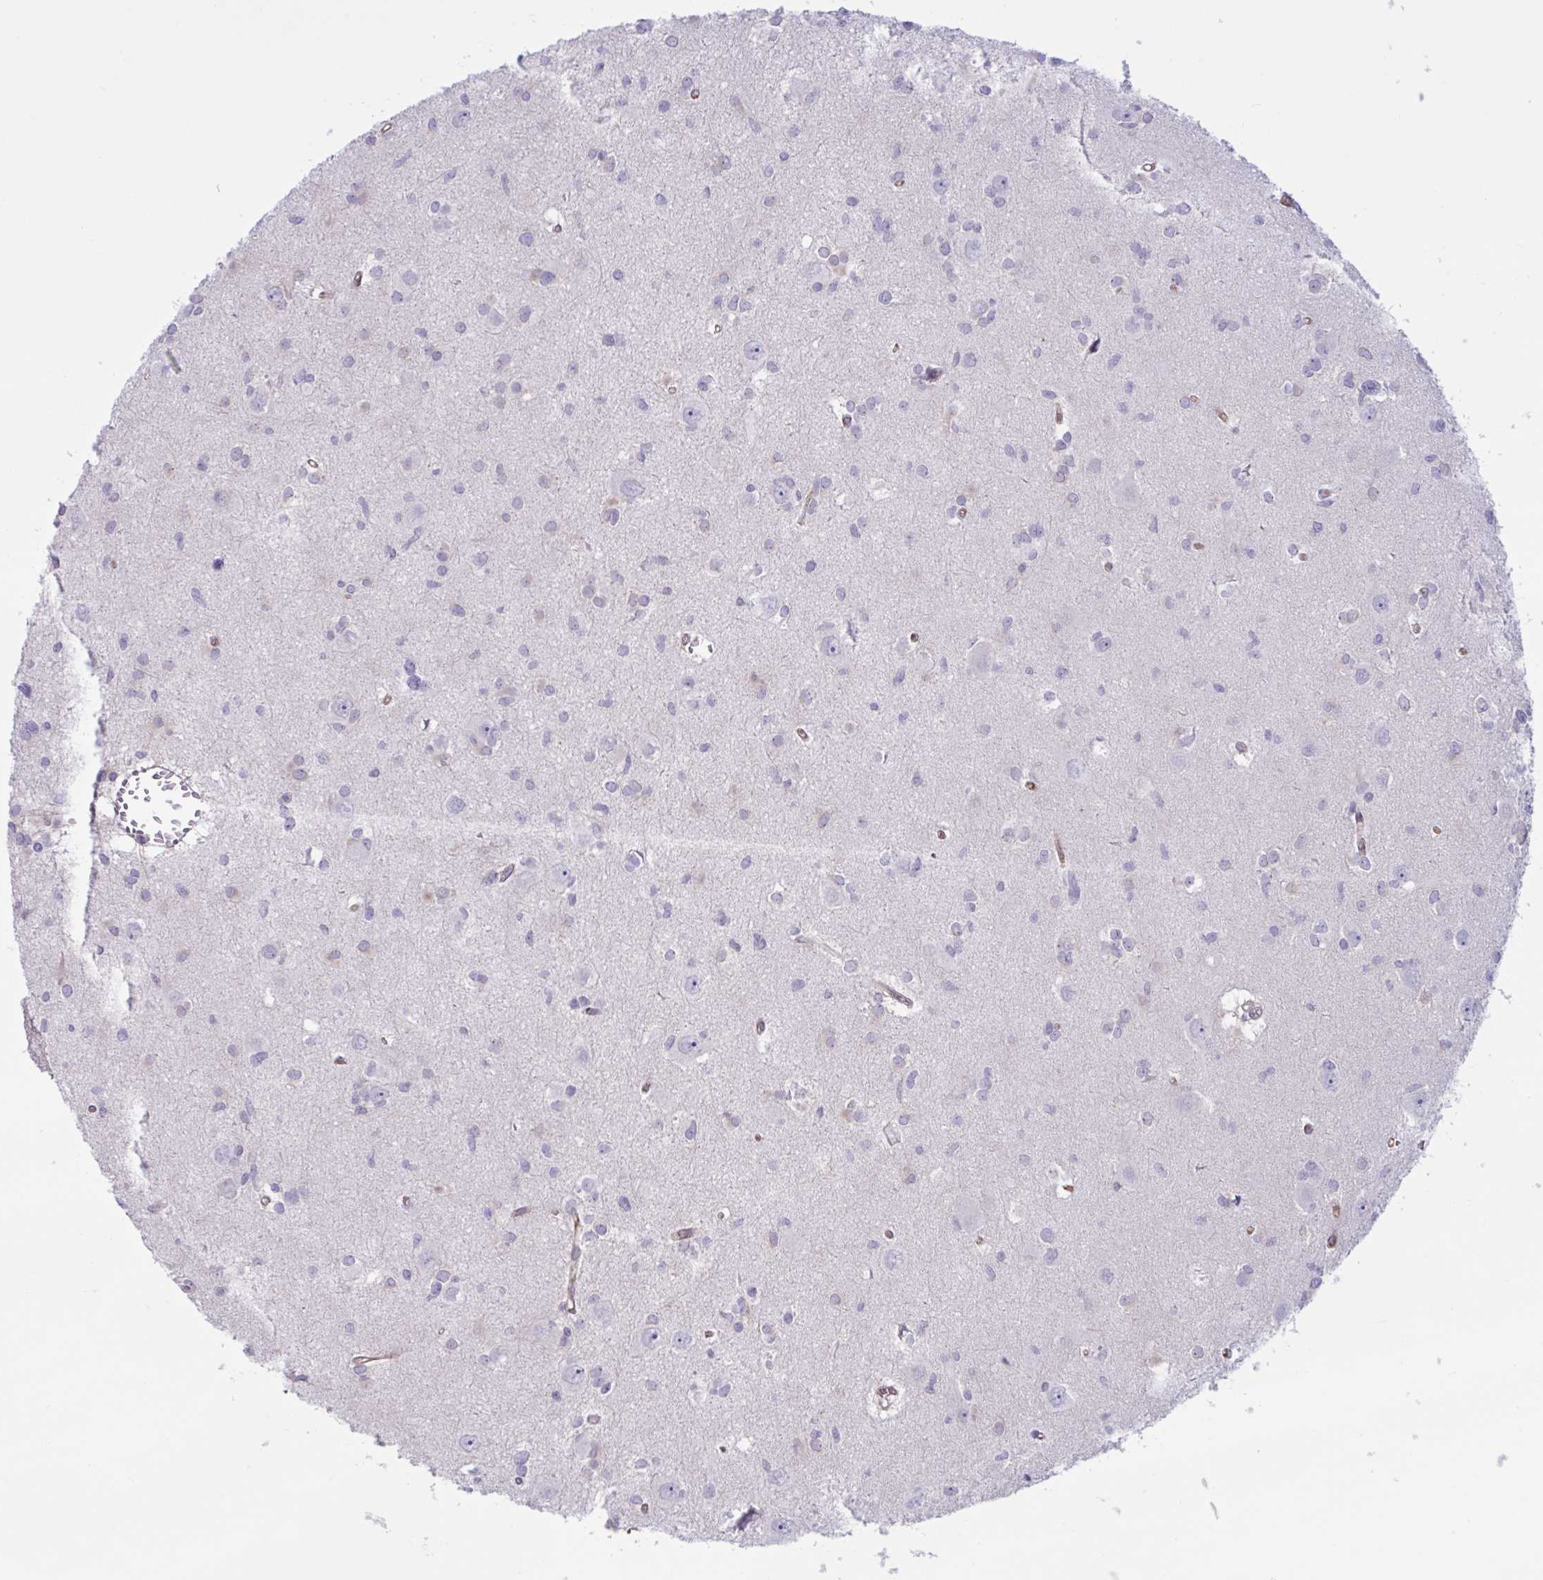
{"staining": {"intensity": "negative", "quantity": "none", "location": "none"}, "tissue": "glioma", "cell_type": "Tumor cells", "image_type": "cancer", "snomed": [{"axis": "morphology", "description": "Glioma, malignant, High grade"}, {"axis": "topography", "description": "Brain"}], "caption": "The histopathology image displays no staining of tumor cells in malignant glioma (high-grade).", "gene": "TANK", "patient": {"sex": "male", "age": 23}}